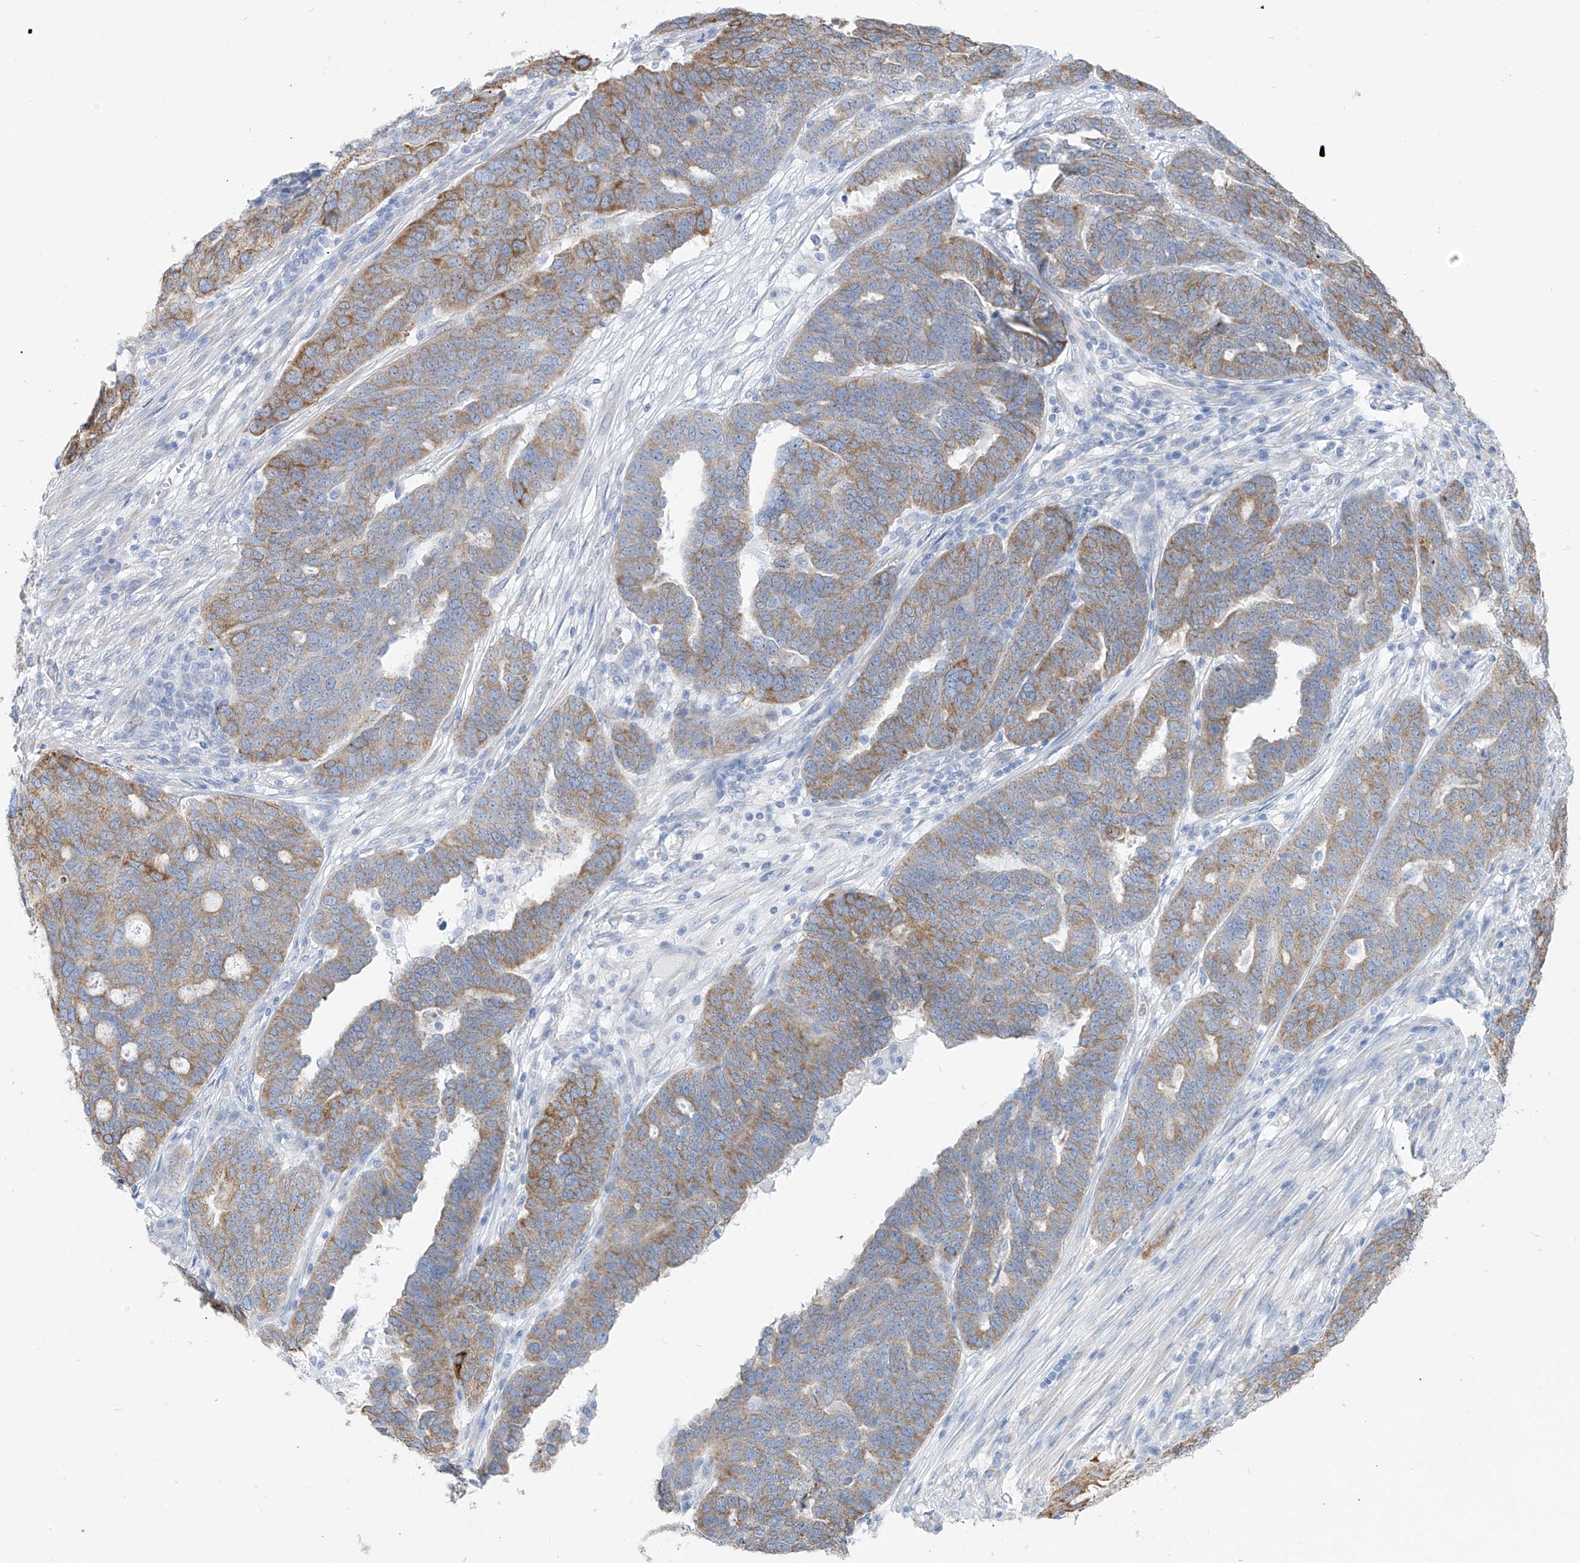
{"staining": {"intensity": "moderate", "quantity": "25%-75%", "location": "cytoplasmic/membranous"}, "tissue": "ovarian cancer", "cell_type": "Tumor cells", "image_type": "cancer", "snomed": [{"axis": "morphology", "description": "Cystadenocarcinoma, serous, NOS"}, {"axis": "topography", "description": "Ovary"}], "caption": "This is a photomicrograph of IHC staining of ovarian serous cystadenocarcinoma, which shows moderate expression in the cytoplasmic/membranous of tumor cells.", "gene": "RCN2", "patient": {"sex": "female", "age": 59}}